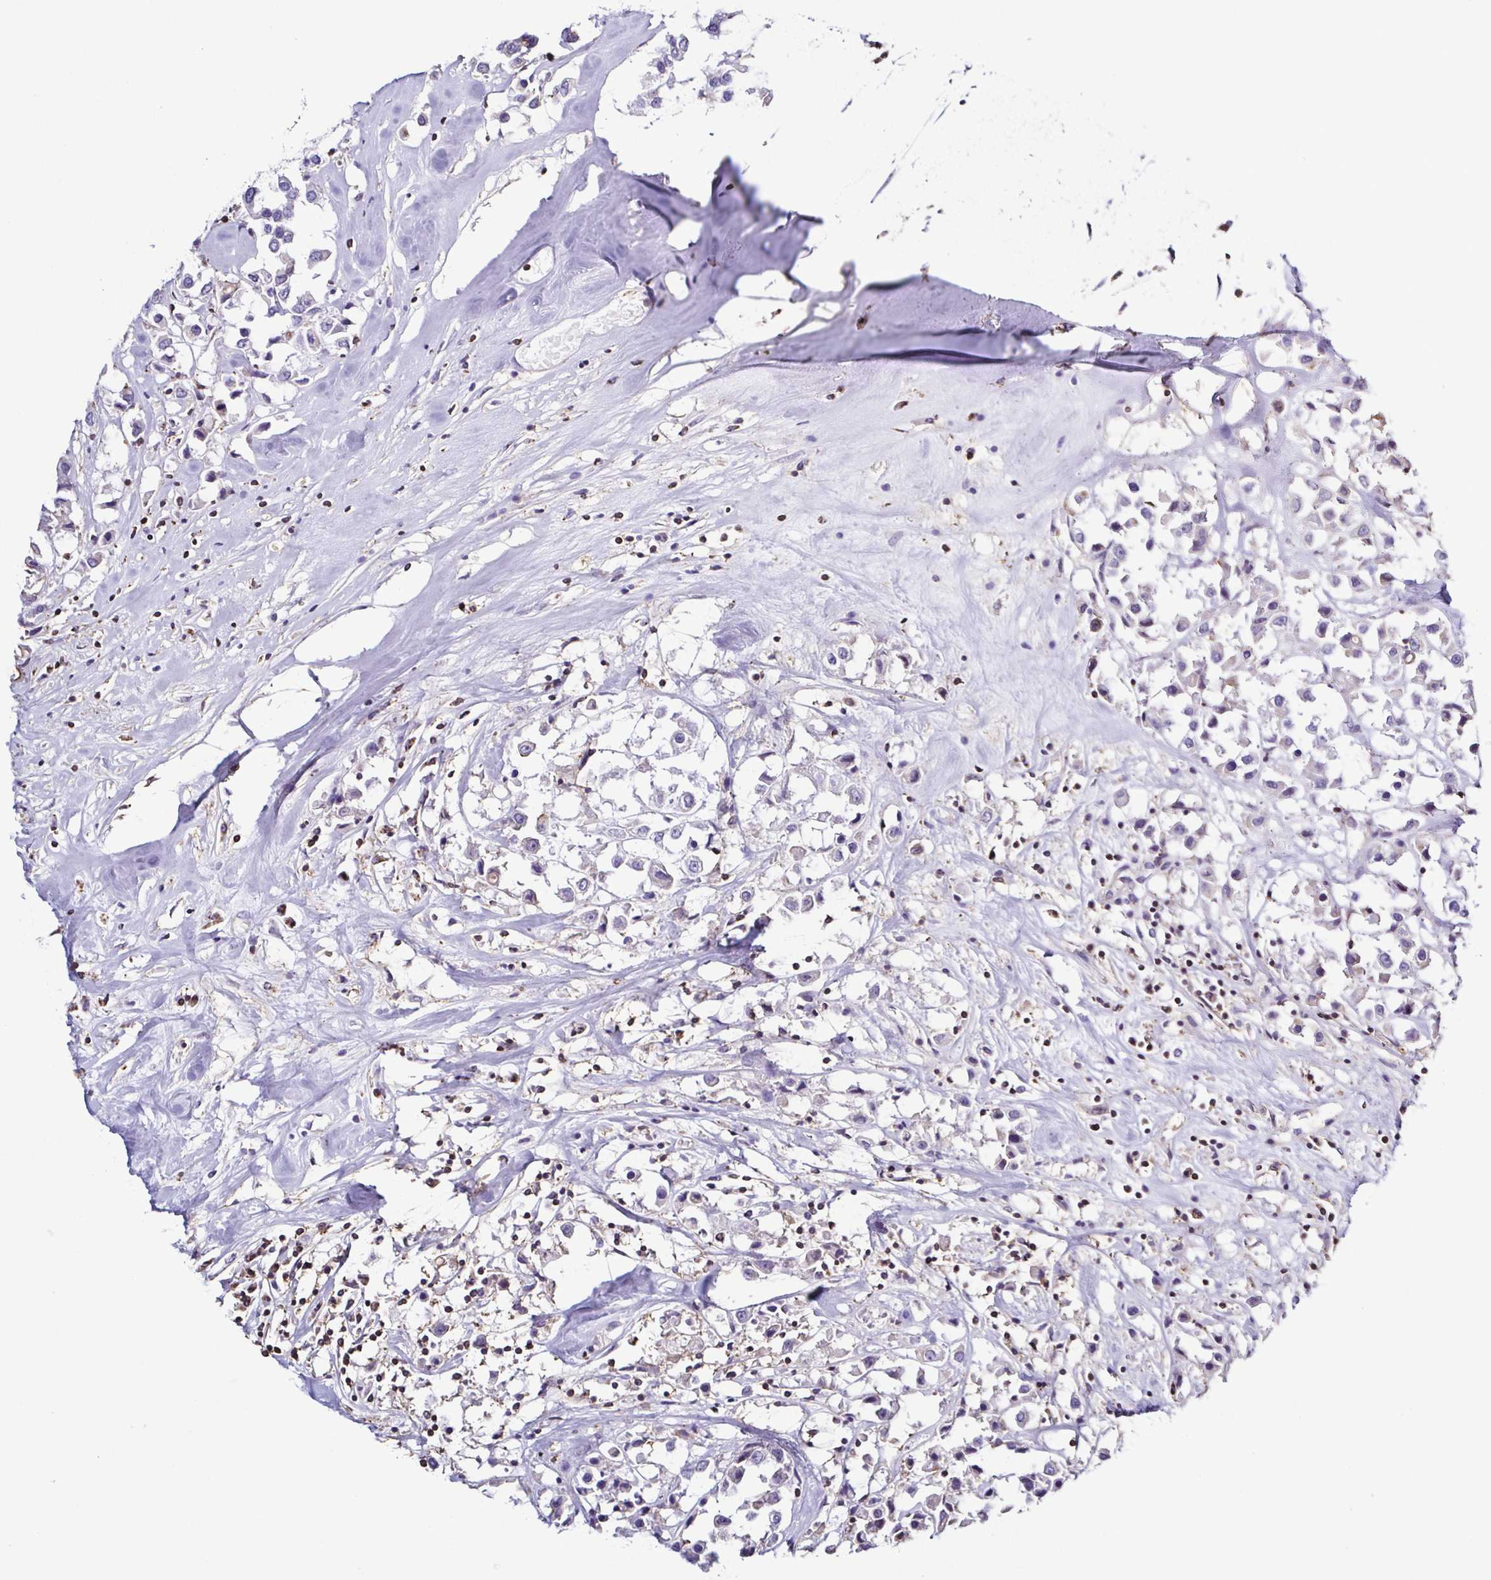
{"staining": {"intensity": "negative", "quantity": "none", "location": "none"}, "tissue": "breast cancer", "cell_type": "Tumor cells", "image_type": "cancer", "snomed": [{"axis": "morphology", "description": "Duct carcinoma"}, {"axis": "topography", "description": "Breast"}], "caption": "Infiltrating ductal carcinoma (breast) was stained to show a protein in brown. There is no significant expression in tumor cells.", "gene": "TNNT2", "patient": {"sex": "female", "age": 61}}